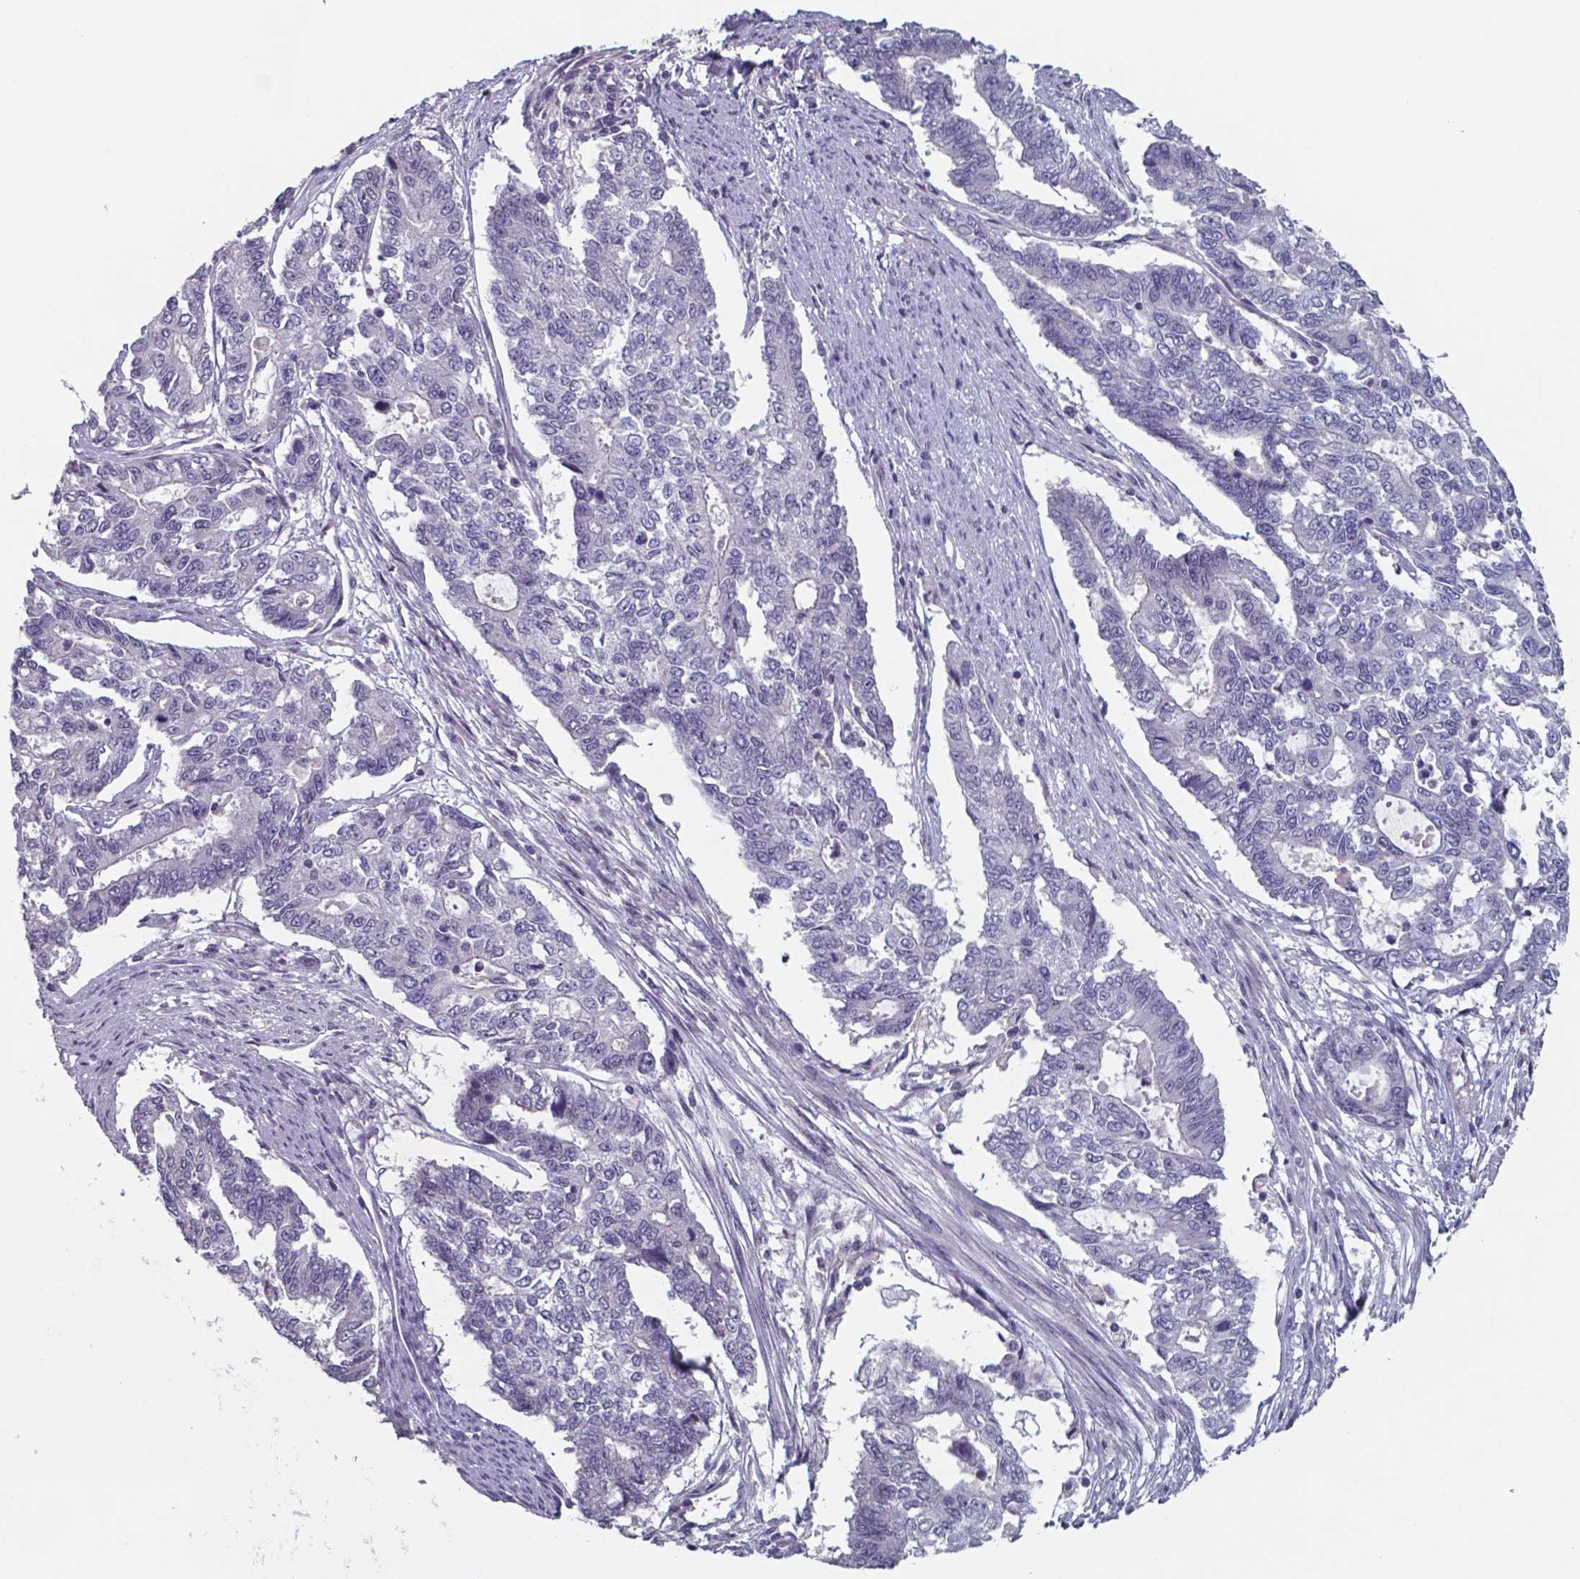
{"staining": {"intensity": "negative", "quantity": "none", "location": "none"}, "tissue": "endometrial cancer", "cell_type": "Tumor cells", "image_type": "cancer", "snomed": [{"axis": "morphology", "description": "Adenocarcinoma, NOS"}, {"axis": "topography", "description": "Uterus"}], "caption": "Immunohistochemistry image of neoplastic tissue: human endometrial cancer stained with DAB demonstrates no significant protein staining in tumor cells.", "gene": "TDP2", "patient": {"sex": "female", "age": 59}}